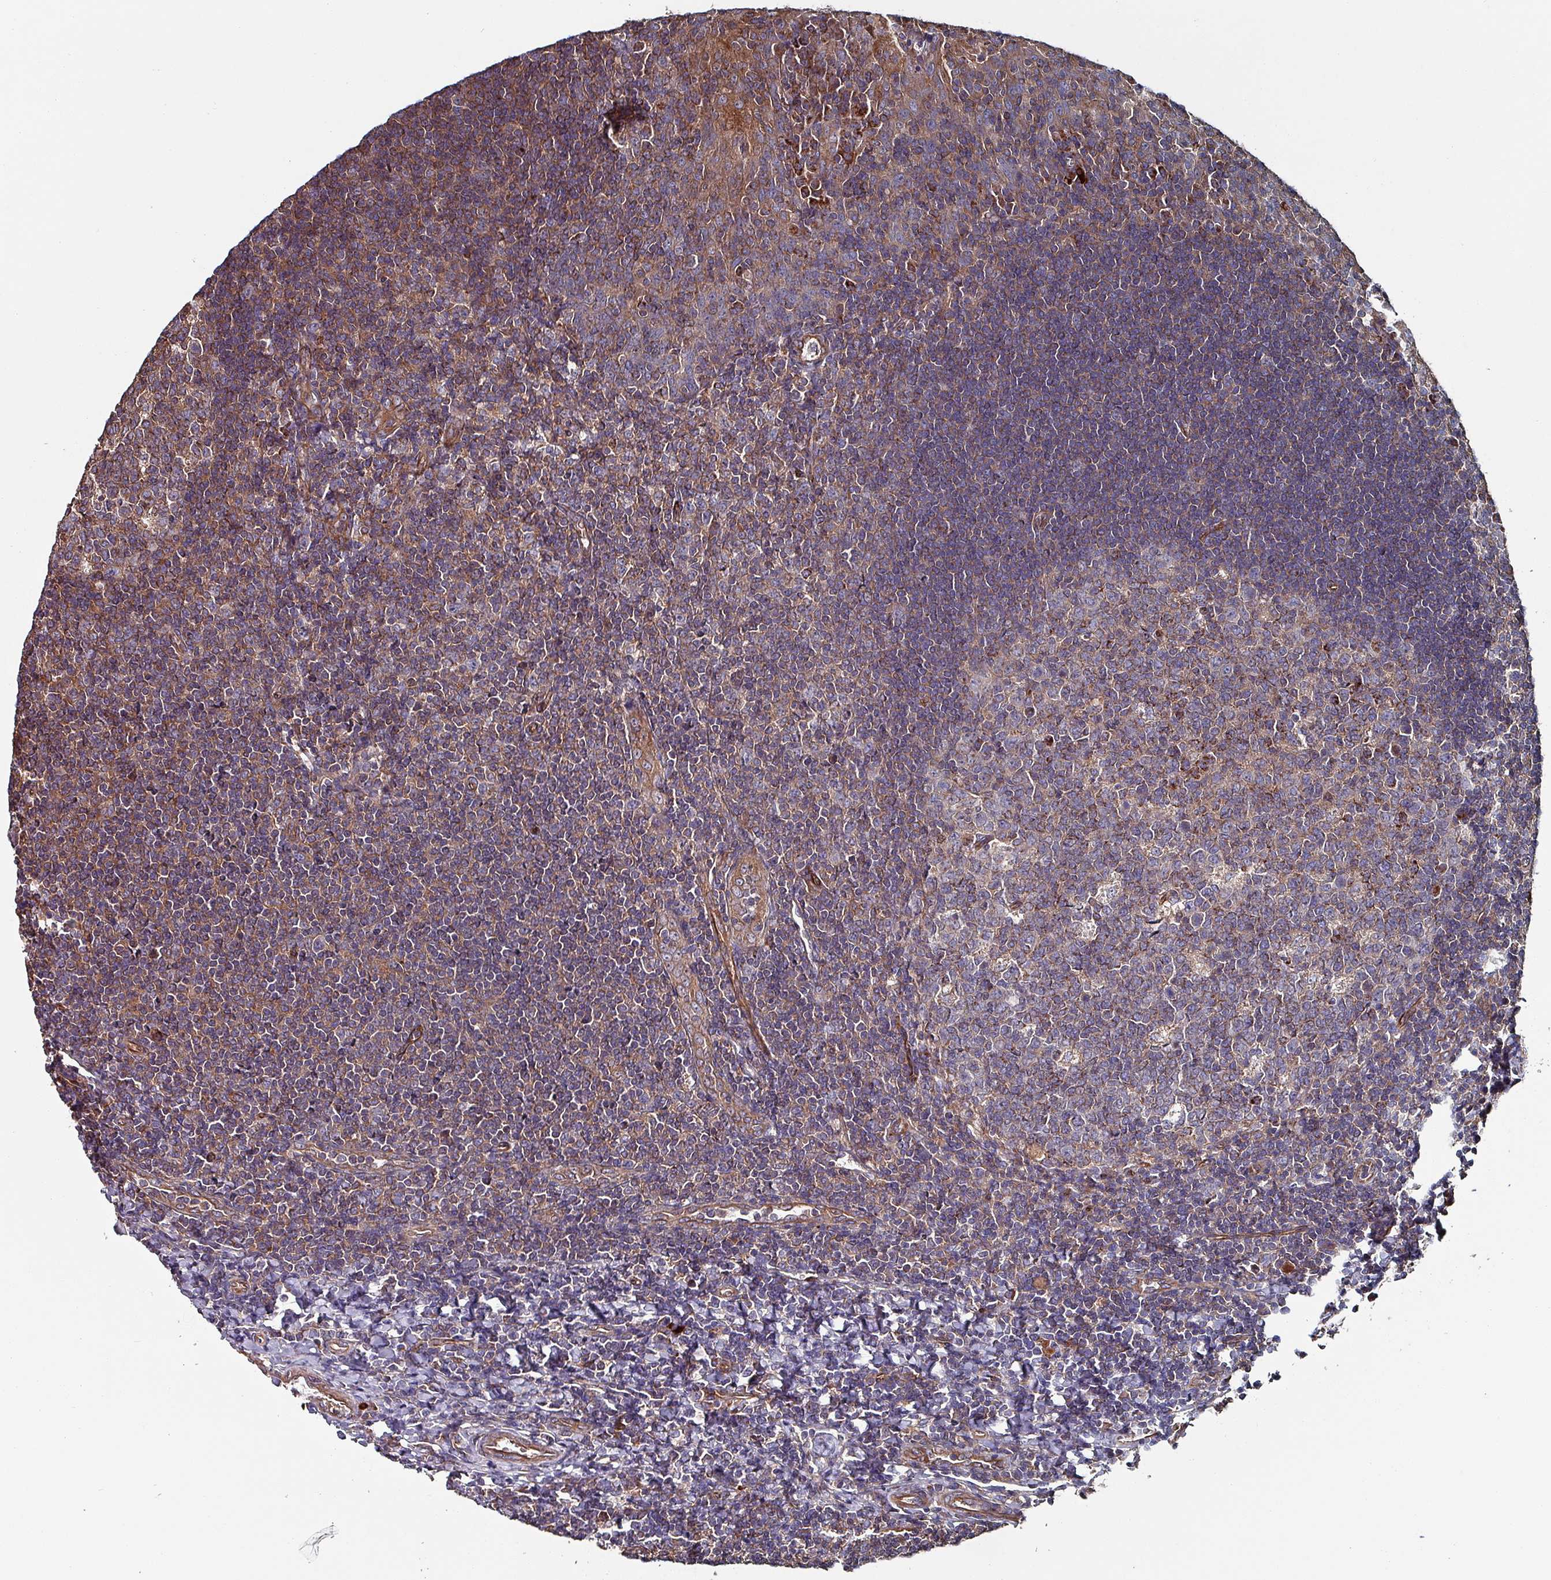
{"staining": {"intensity": "moderate", "quantity": "25%-75%", "location": "cytoplasmic/membranous"}, "tissue": "tonsil", "cell_type": "Germinal center cells", "image_type": "normal", "snomed": [{"axis": "morphology", "description": "Normal tissue, NOS"}, {"axis": "topography", "description": "Tonsil"}], "caption": "Immunohistochemical staining of benign human tonsil demonstrates moderate cytoplasmic/membranous protein expression in approximately 25%-75% of germinal center cells. (DAB IHC, brown staining for protein, blue staining for nuclei).", "gene": "ANO10", "patient": {"sex": "male", "age": 17}}